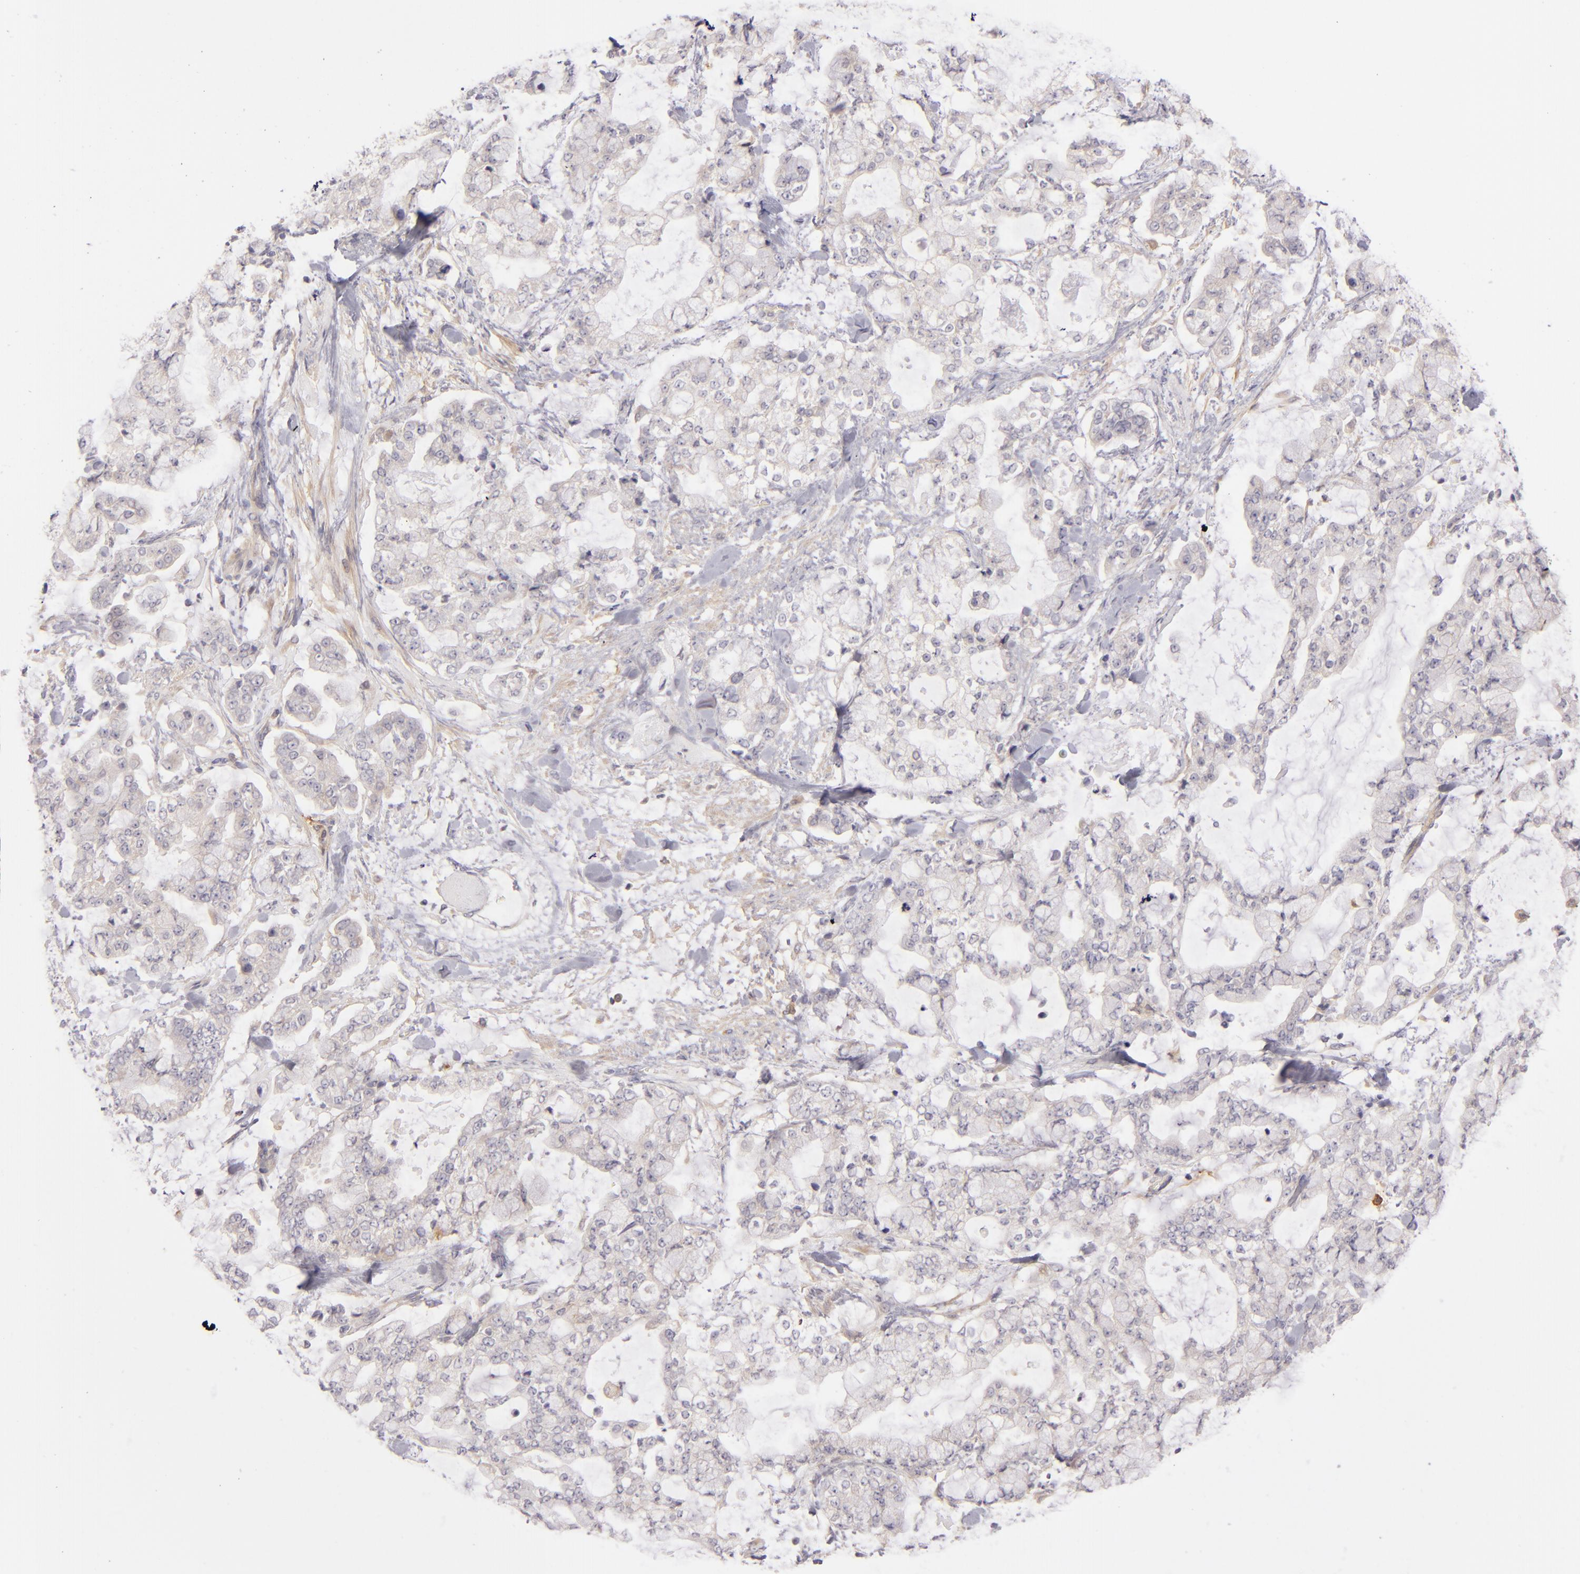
{"staining": {"intensity": "weak", "quantity": "25%-75%", "location": "cytoplasmic/membranous"}, "tissue": "stomach cancer", "cell_type": "Tumor cells", "image_type": "cancer", "snomed": [{"axis": "morphology", "description": "Normal tissue, NOS"}, {"axis": "morphology", "description": "Adenocarcinoma, NOS"}, {"axis": "topography", "description": "Stomach, upper"}, {"axis": "topography", "description": "Stomach"}], "caption": "Tumor cells show low levels of weak cytoplasmic/membranous expression in approximately 25%-75% of cells in human stomach cancer (adenocarcinoma). (DAB = brown stain, brightfield microscopy at high magnification).", "gene": "CD83", "patient": {"sex": "male", "age": 76}}